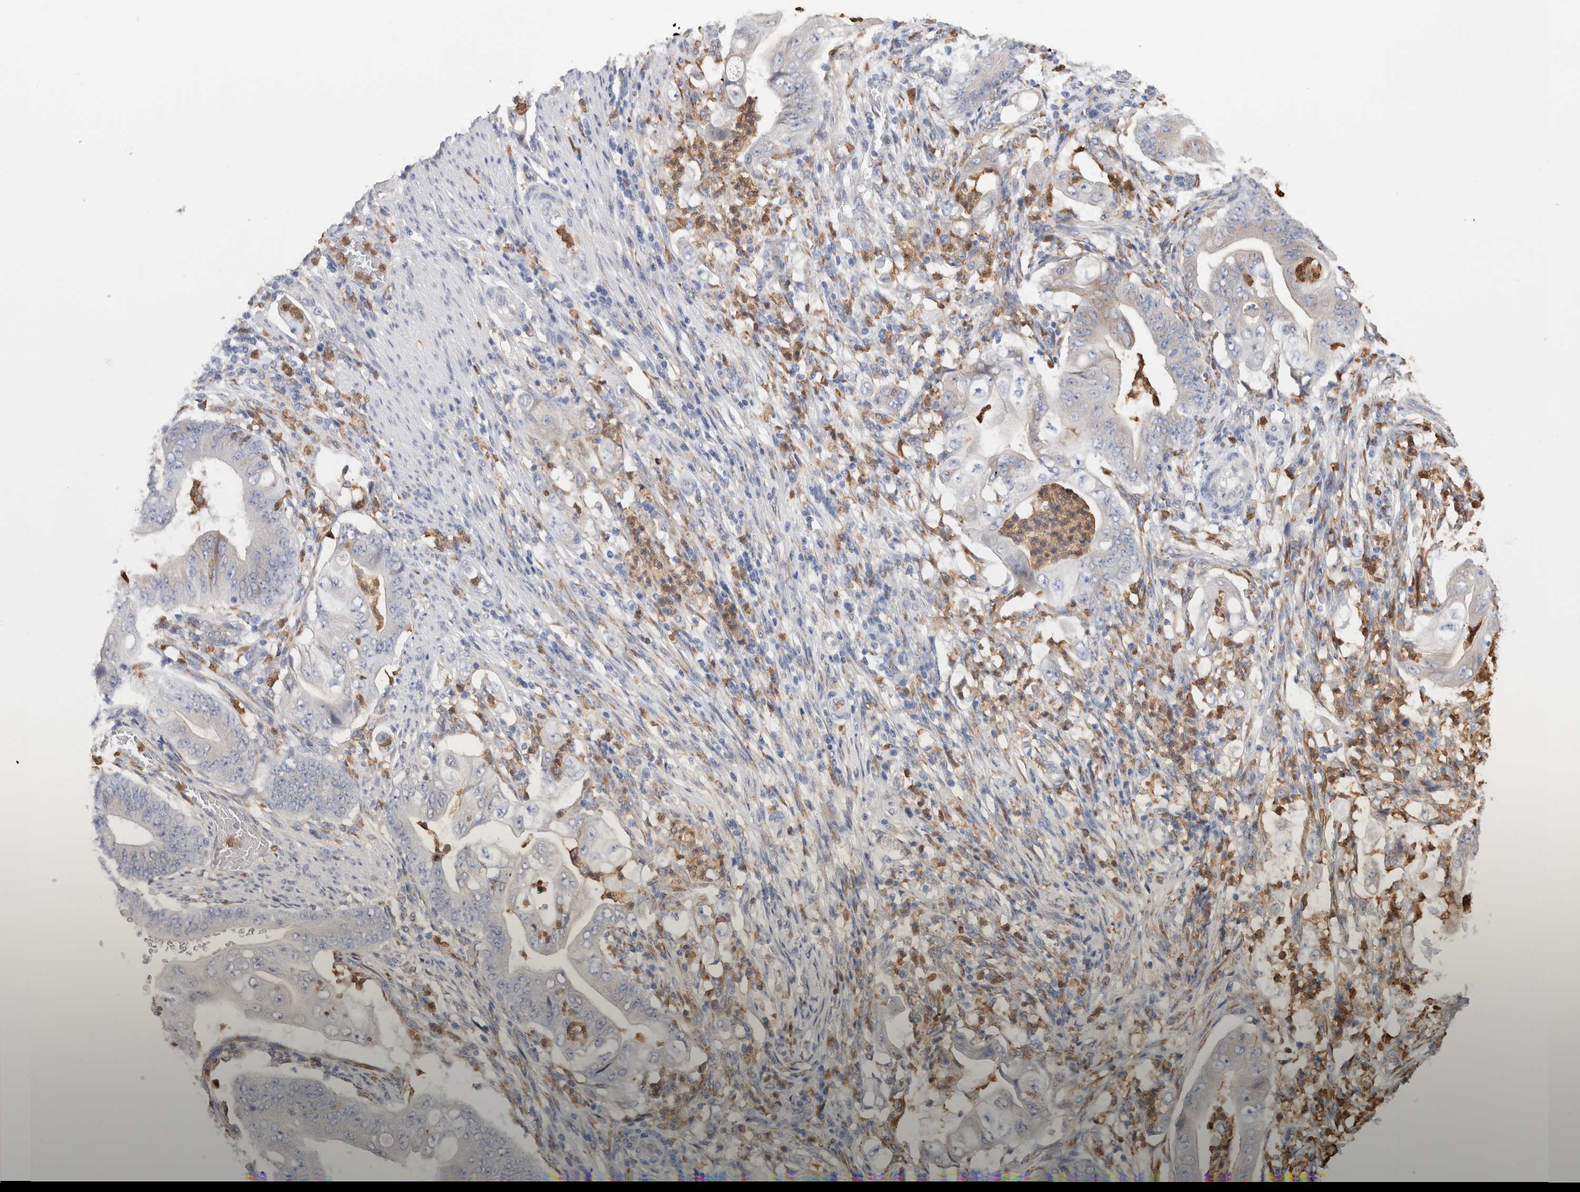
{"staining": {"intensity": "negative", "quantity": "none", "location": "none"}, "tissue": "stomach cancer", "cell_type": "Tumor cells", "image_type": "cancer", "snomed": [{"axis": "morphology", "description": "Adenocarcinoma, NOS"}, {"axis": "topography", "description": "Stomach"}], "caption": "Tumor cells show no significant protein expression in stomach cancer (adenocarcinoma).", "gene": "P4HA1", "patient": {"sex": "female", "age": 73}}